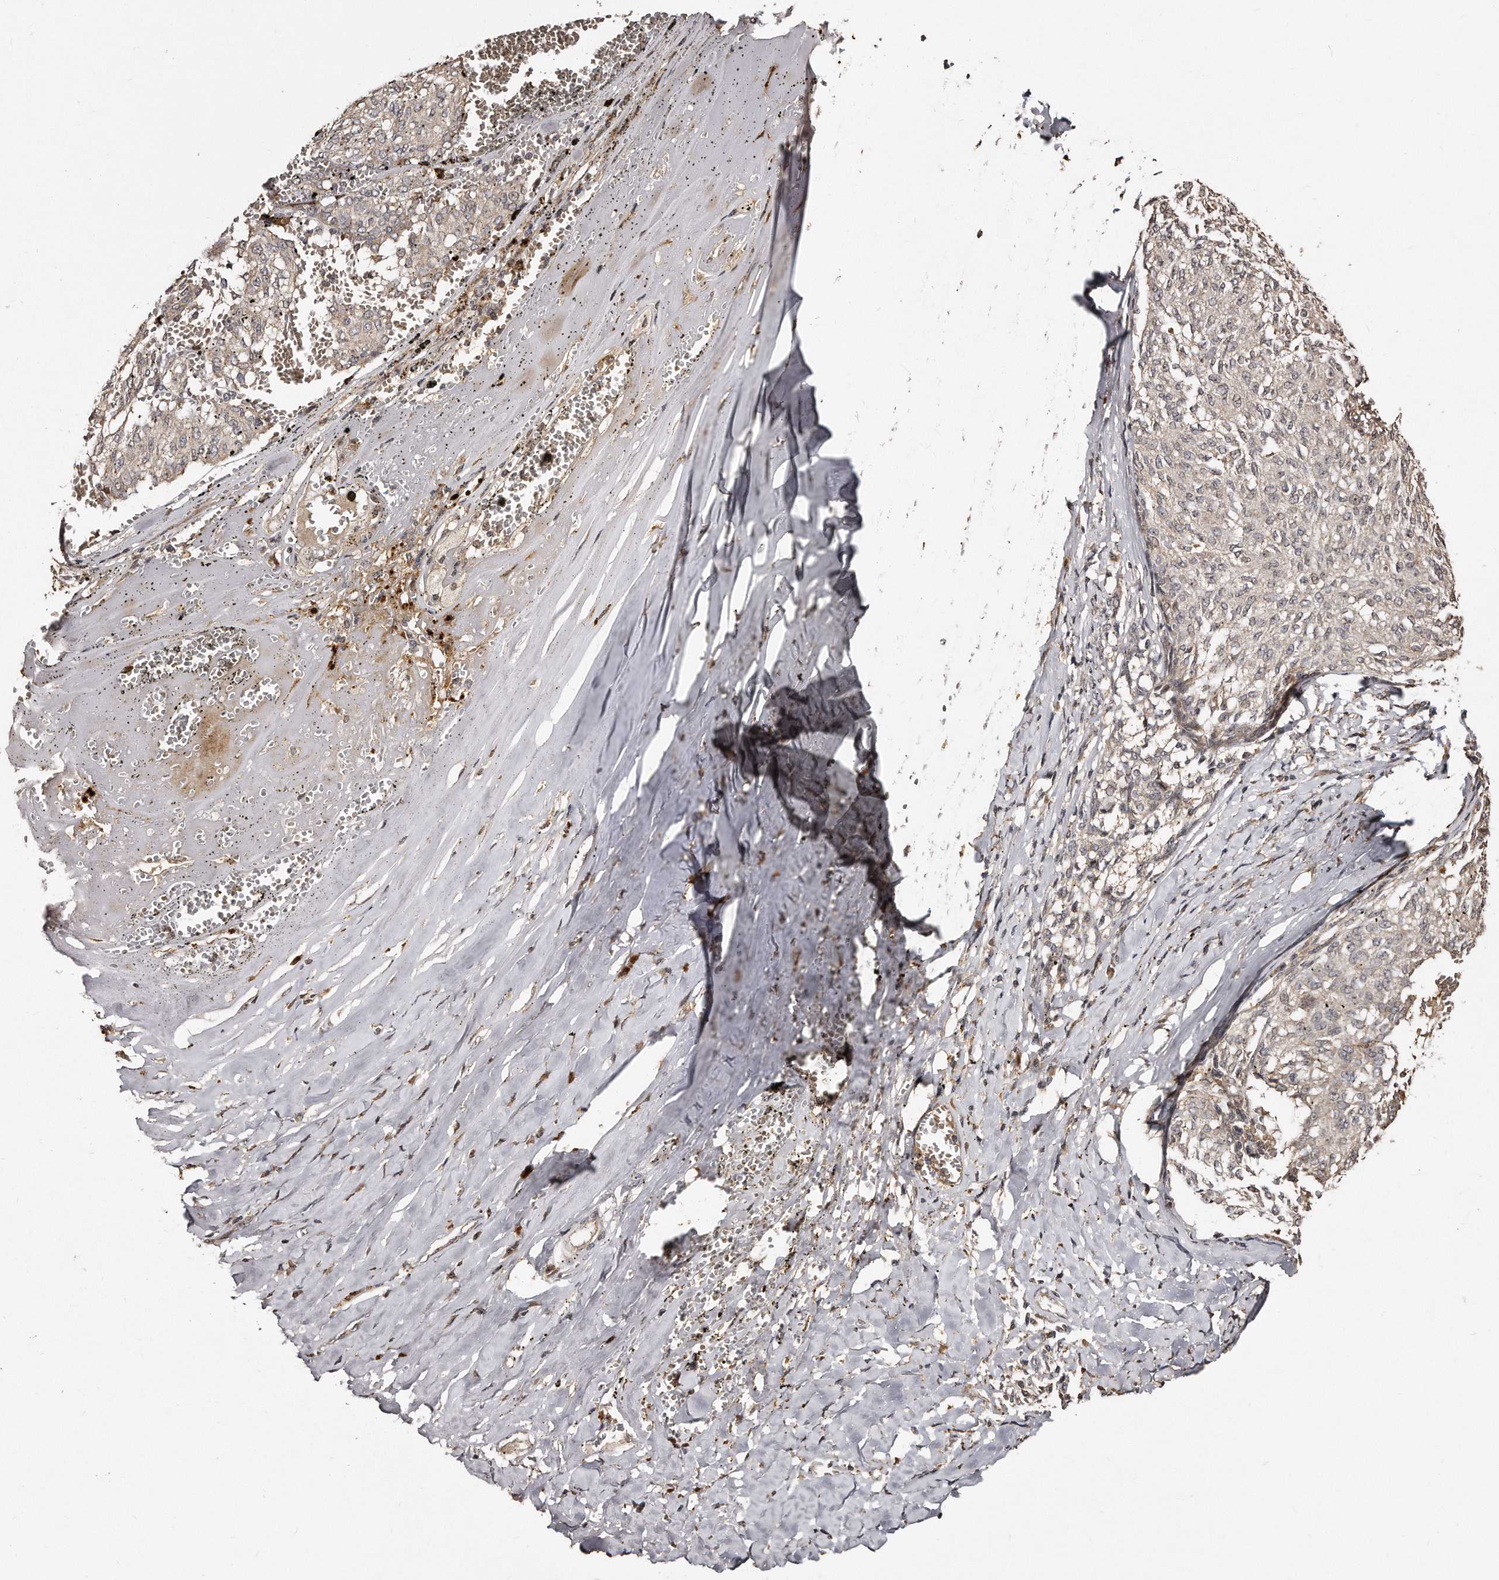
{"staining": {"intensity": "negative", "quantity": "none", "location": "none"}, "tissue": "melanoma", "cell_type": "Tumor cells", "image_type": "cancer", "snomed": [{"axis": "morphology", "description": "Malignant melanoma, NOS"}, {"axis": "topography", "description": "Skin"}], "caption": "The micrograph exhibits no significant staining in tumor cells of melanoma. (Stains: DAB (3,3'-diaminobenzidine) IHC with hematoxylin counter stain, Microscopy: brightfield microscopy at high magnification).", "gene": "TSHR", "patient": {"sex": "female", "age": 72}}